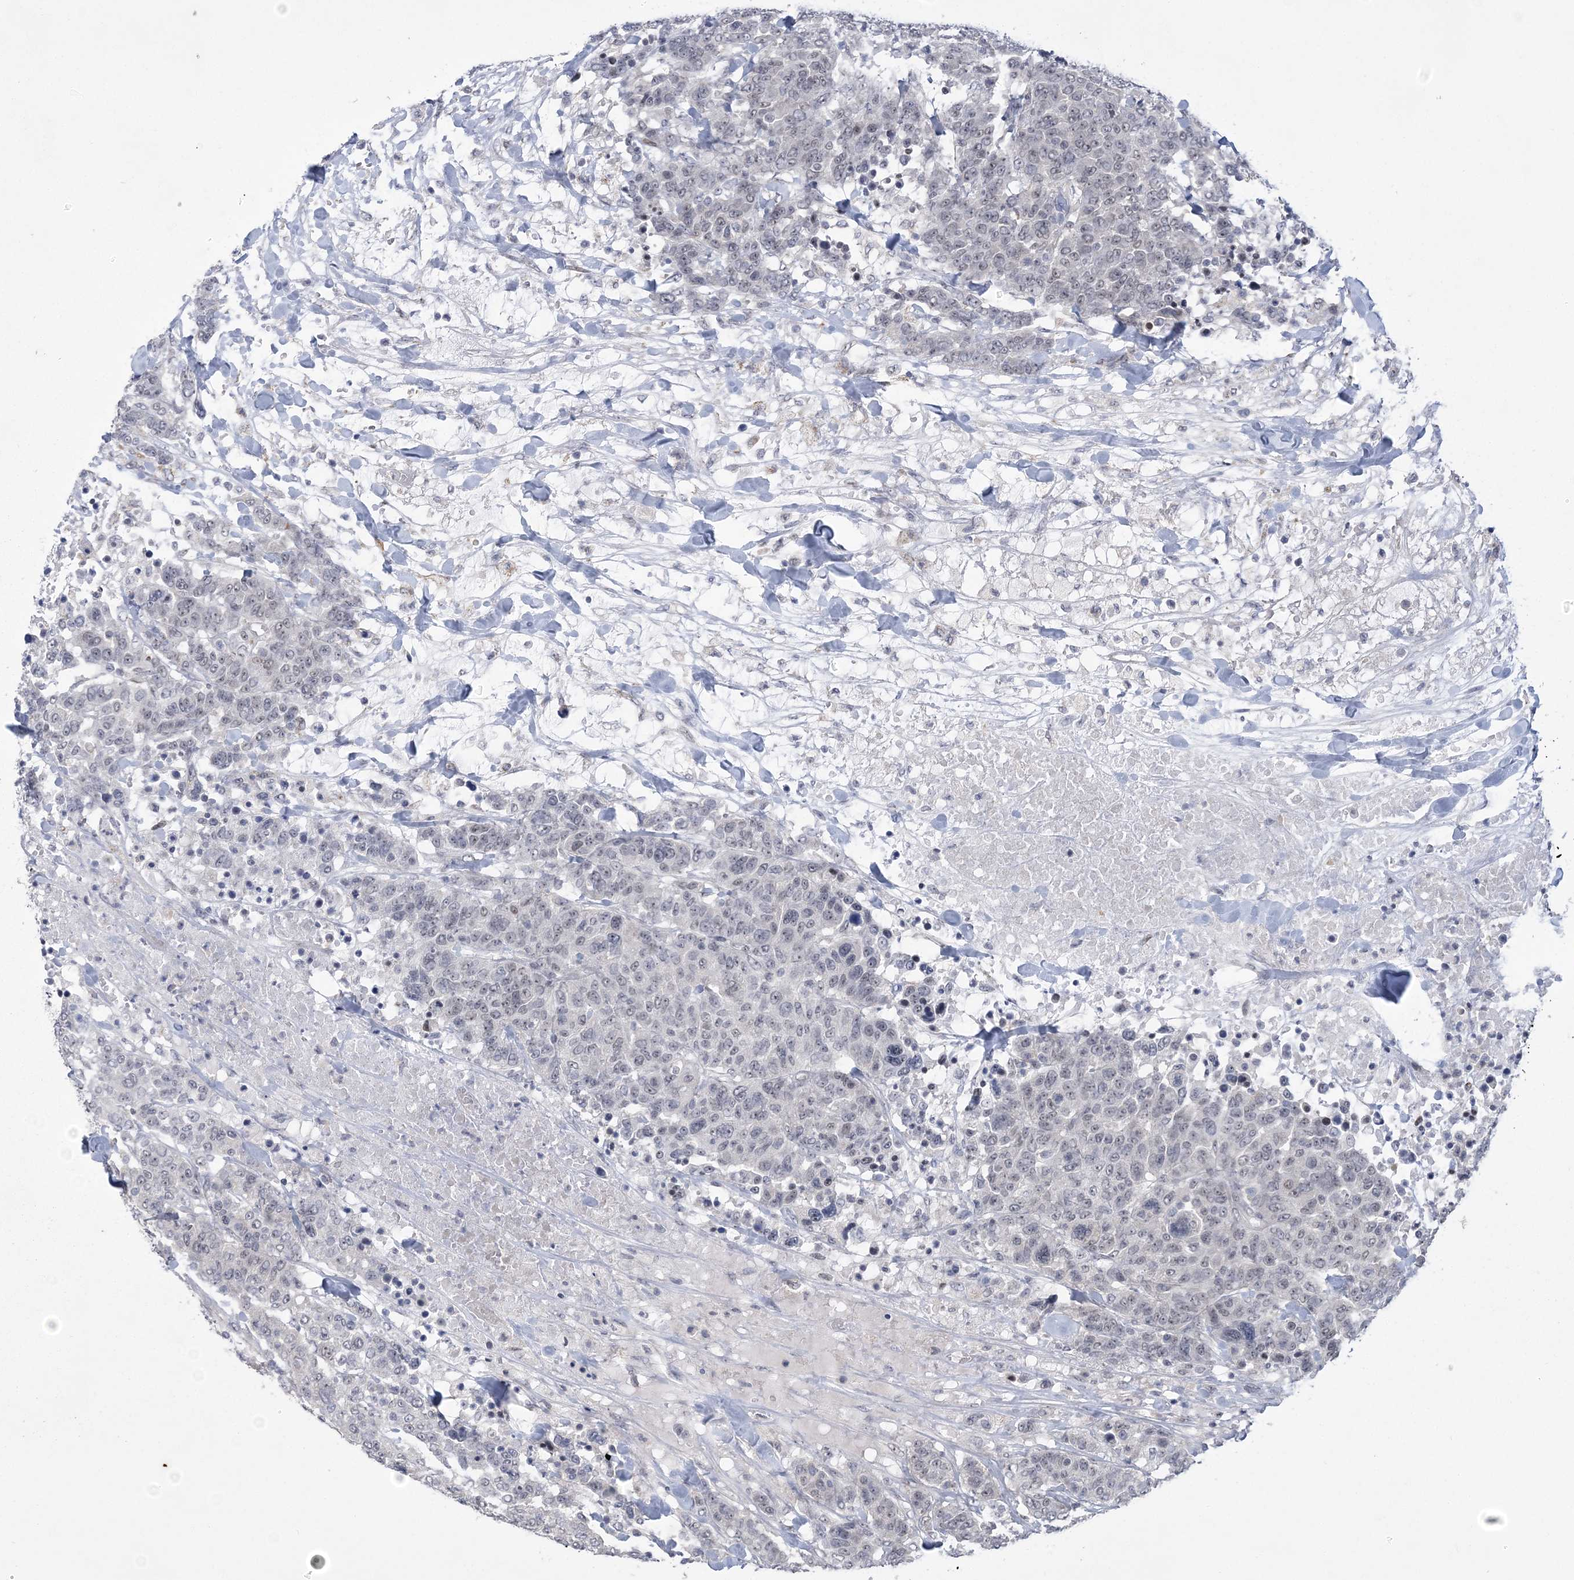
{"staining": {"intensity": "negative", "quantity": "none", "location": "none"}, "tissue": "breast cancer", "cell_type": "Tumor cells", "image_type": "cancer", "snomed": [{"axis": "morphology", "description": "Duct carcinoma"}, {"axis": "topography", "description": "Breast"}], "caption": "Immunohistochemistry of human breast cancer (intraductal carcinoma) demonstrates no staining in tumor cells. The staining was performed using DAB to visualize the protein expression in brown, while the nuclei were stained in blue with hematoxylin (Magnification: 20x).", "gene": "HOMEZ", "patient": {"sex": "female", "age": 37}}